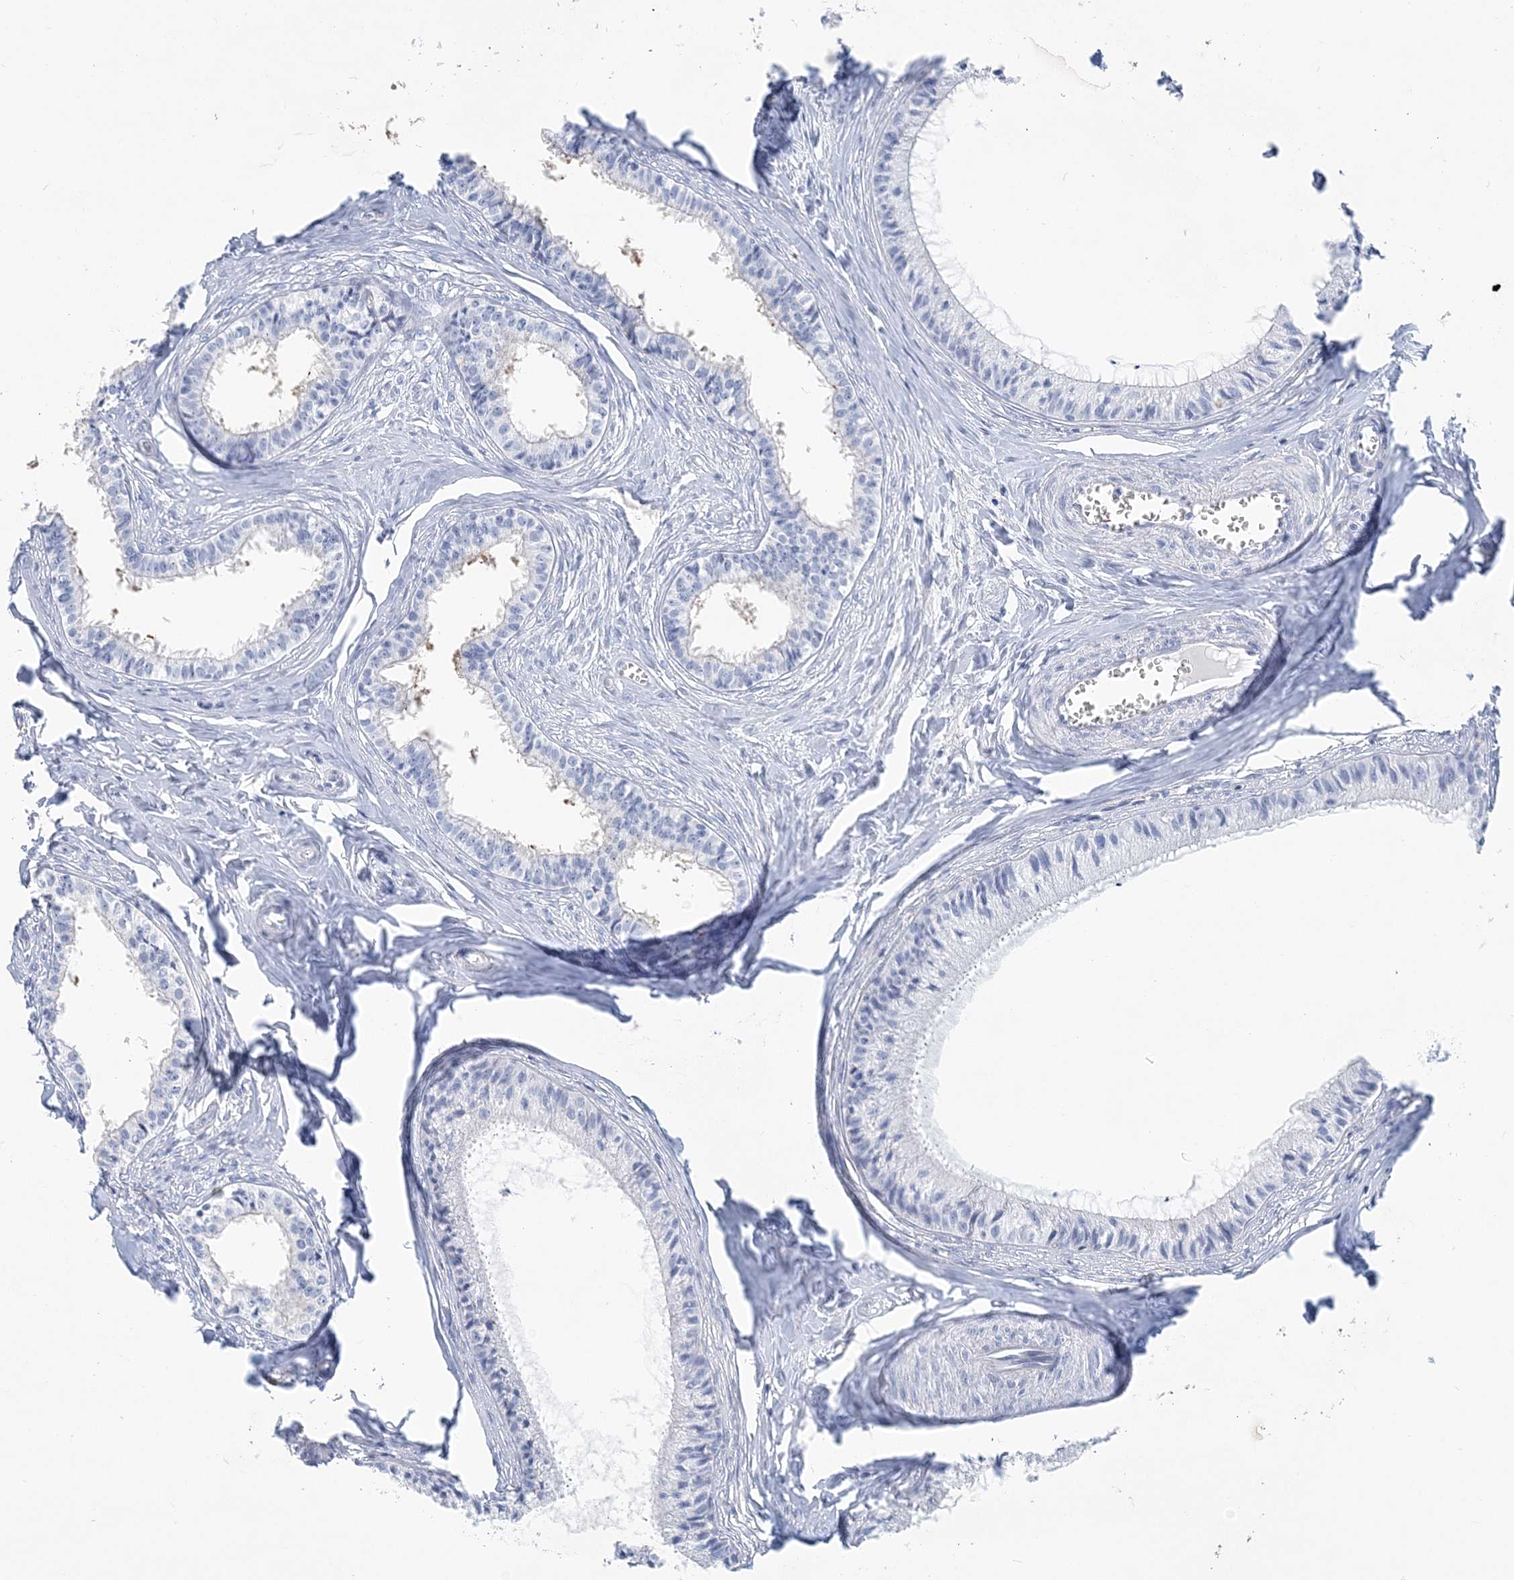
{"staining": {"intensity": "negative", "quantity": "none", "location": "none"}, "tissue": "epididymis", "cell_type": "Glandular cells", "image_type": "normal", "snomed": [{"axis": "morphology", "description": "Normal tissue, NOS"}, {"axis": "topography", "description": "Epididymis"}], "caption": "IHC micrograph of normal human epididymis stained for a protein (brown), which displays no positivity in glandular cells.", "gene": "NKX6", "patient": {"sex": "male", "age": 36}}